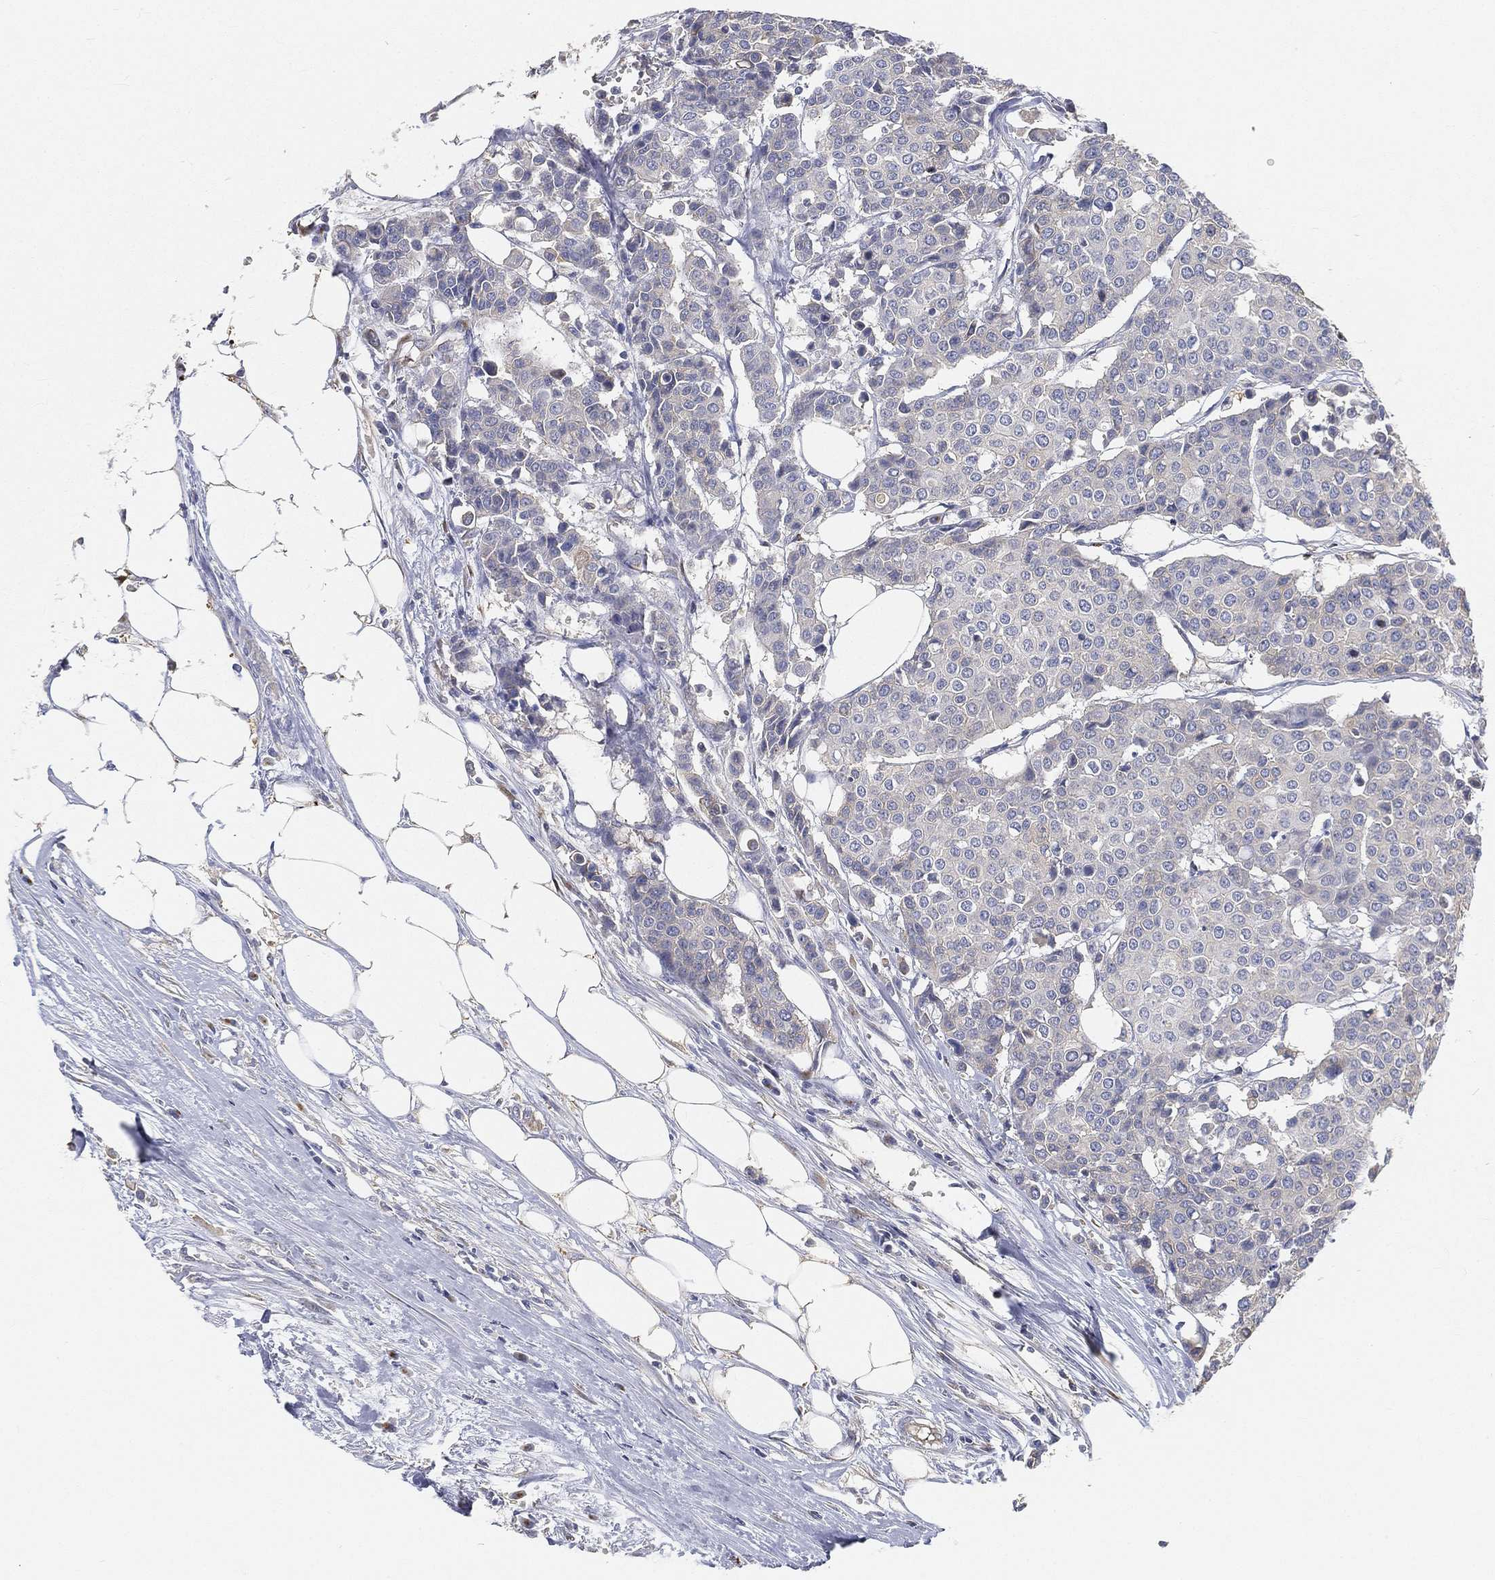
{"staining": {"intensity": "negative", "quantity": "none", "location": "none"}, "tissue": "carcinoid", "cell_type": "Tumor cells", "image_type": "cancer", "snomed": [{"axis": "morphology", "description": "Carcinoid, malignant, NOS"}, {"axis": "topography", "description": "Colon"}], "caption": "Carcinoid was stained to show a protein in brown. There is no significant positivity in tumor cells.", "gene": "TMEM25", "patient": {"sex": "male", "age": 81}}